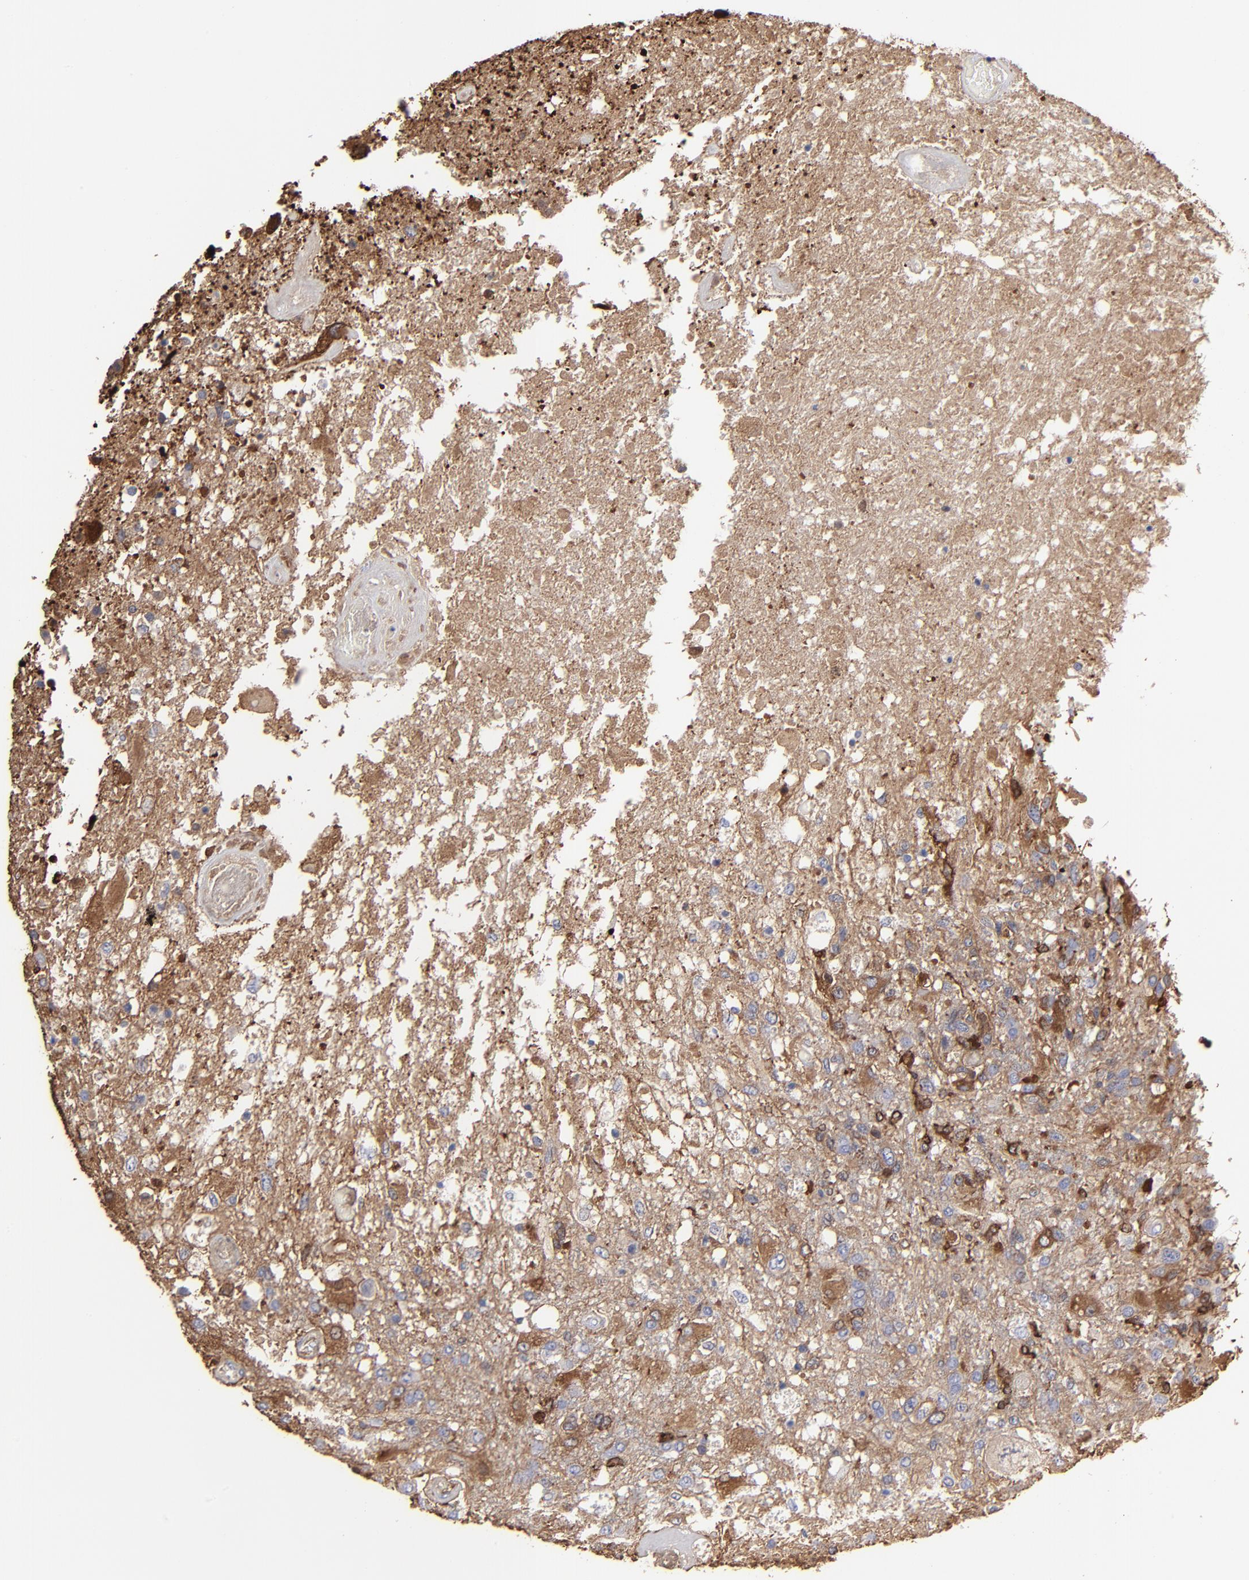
{"staining": {"intensity": "strong", "quantity": "<25%", "location": "cytoplasmic/membranous"}, "tissue": "glioma", "cell_type": "Tumor cells", "image_type": "cancer", "snomed": [{"axis": "morphology", "description": "Glioma, malignant, High grade"}, {"axis": "topography", "description": "Cerebral cortex"}], "caption": "A brown stain highlights strong cytoplasmic/membranous staining of a protein in malignant glioma (high-grade) tumor cells. The protein of interest is stained brown, and the nuclei are stained in blue (DAB IHC with brightfield microscopy, high magnification).", "gene": "CILP", "patient": {"sex": "male", "age": 79}}